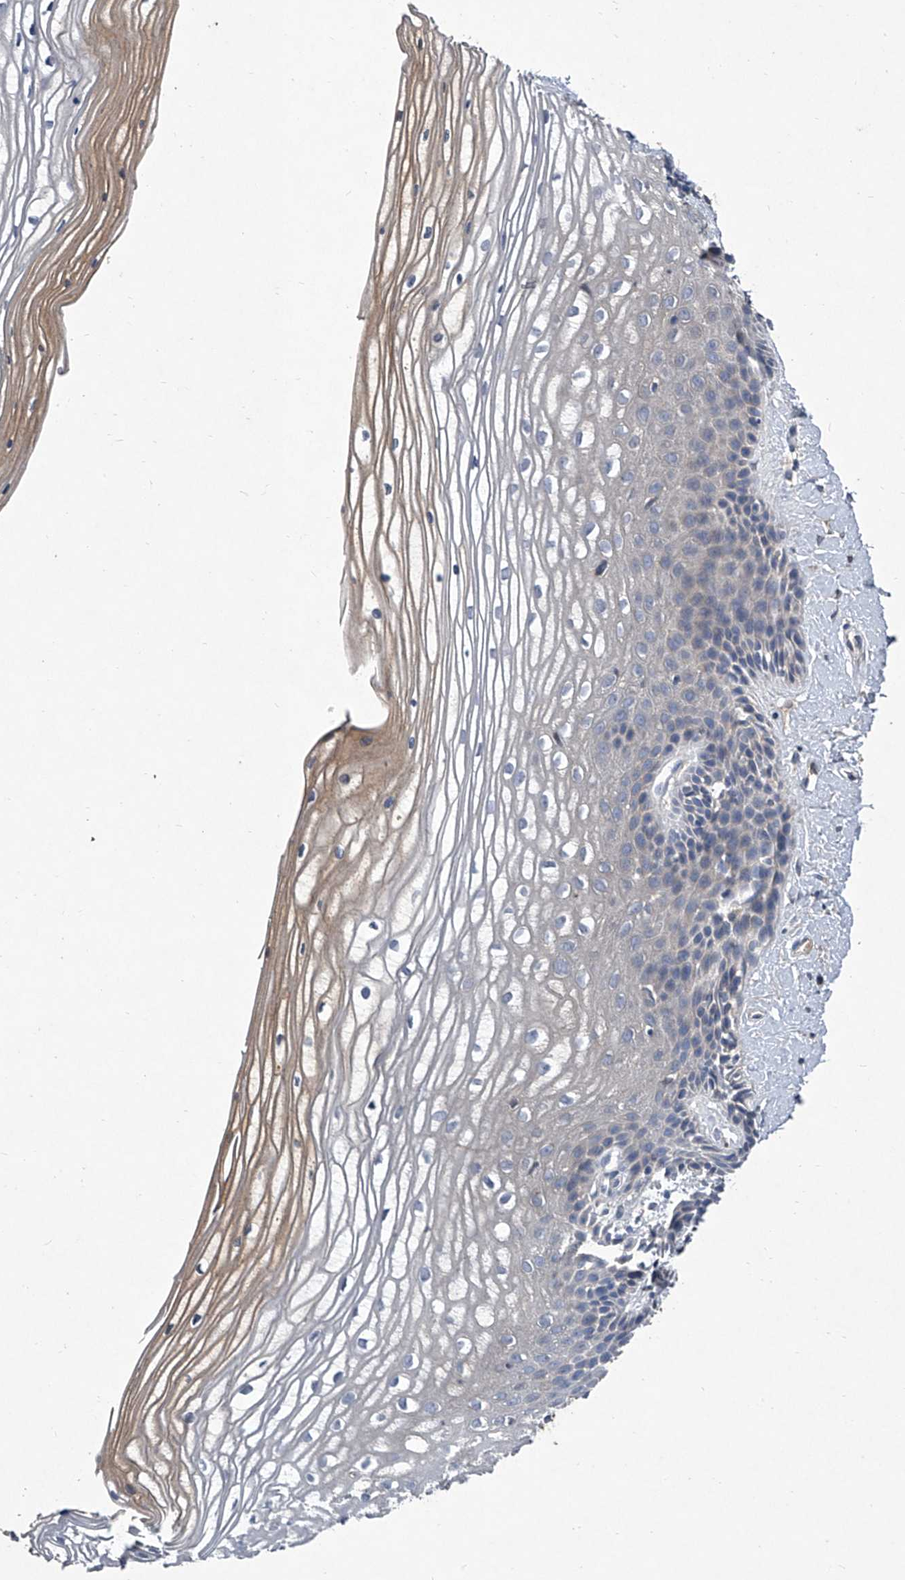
{"staining": {"intensity": "weak", "quantity": "<25%", "location": "cytoplasmic/membranous"}, "tissue": "vagina", "cell_type": "Squamous epithelial cells", "image_type": "normal", "snomed": [{"axis": "morphology", "description": "Normal tissue, NOS"}, {"axis": "topography", "description": "Vagina"}, {"axis": "topography", "description": "Cervix"}], "caption": "Immunohistochemistry (IHC) micrograph of normal vagina: vagina stained with DAB exhibits no significant protein positivity in squamous epithelial cells.", "gene": "C5", "patient": {"sex": "female", "age": 40}}